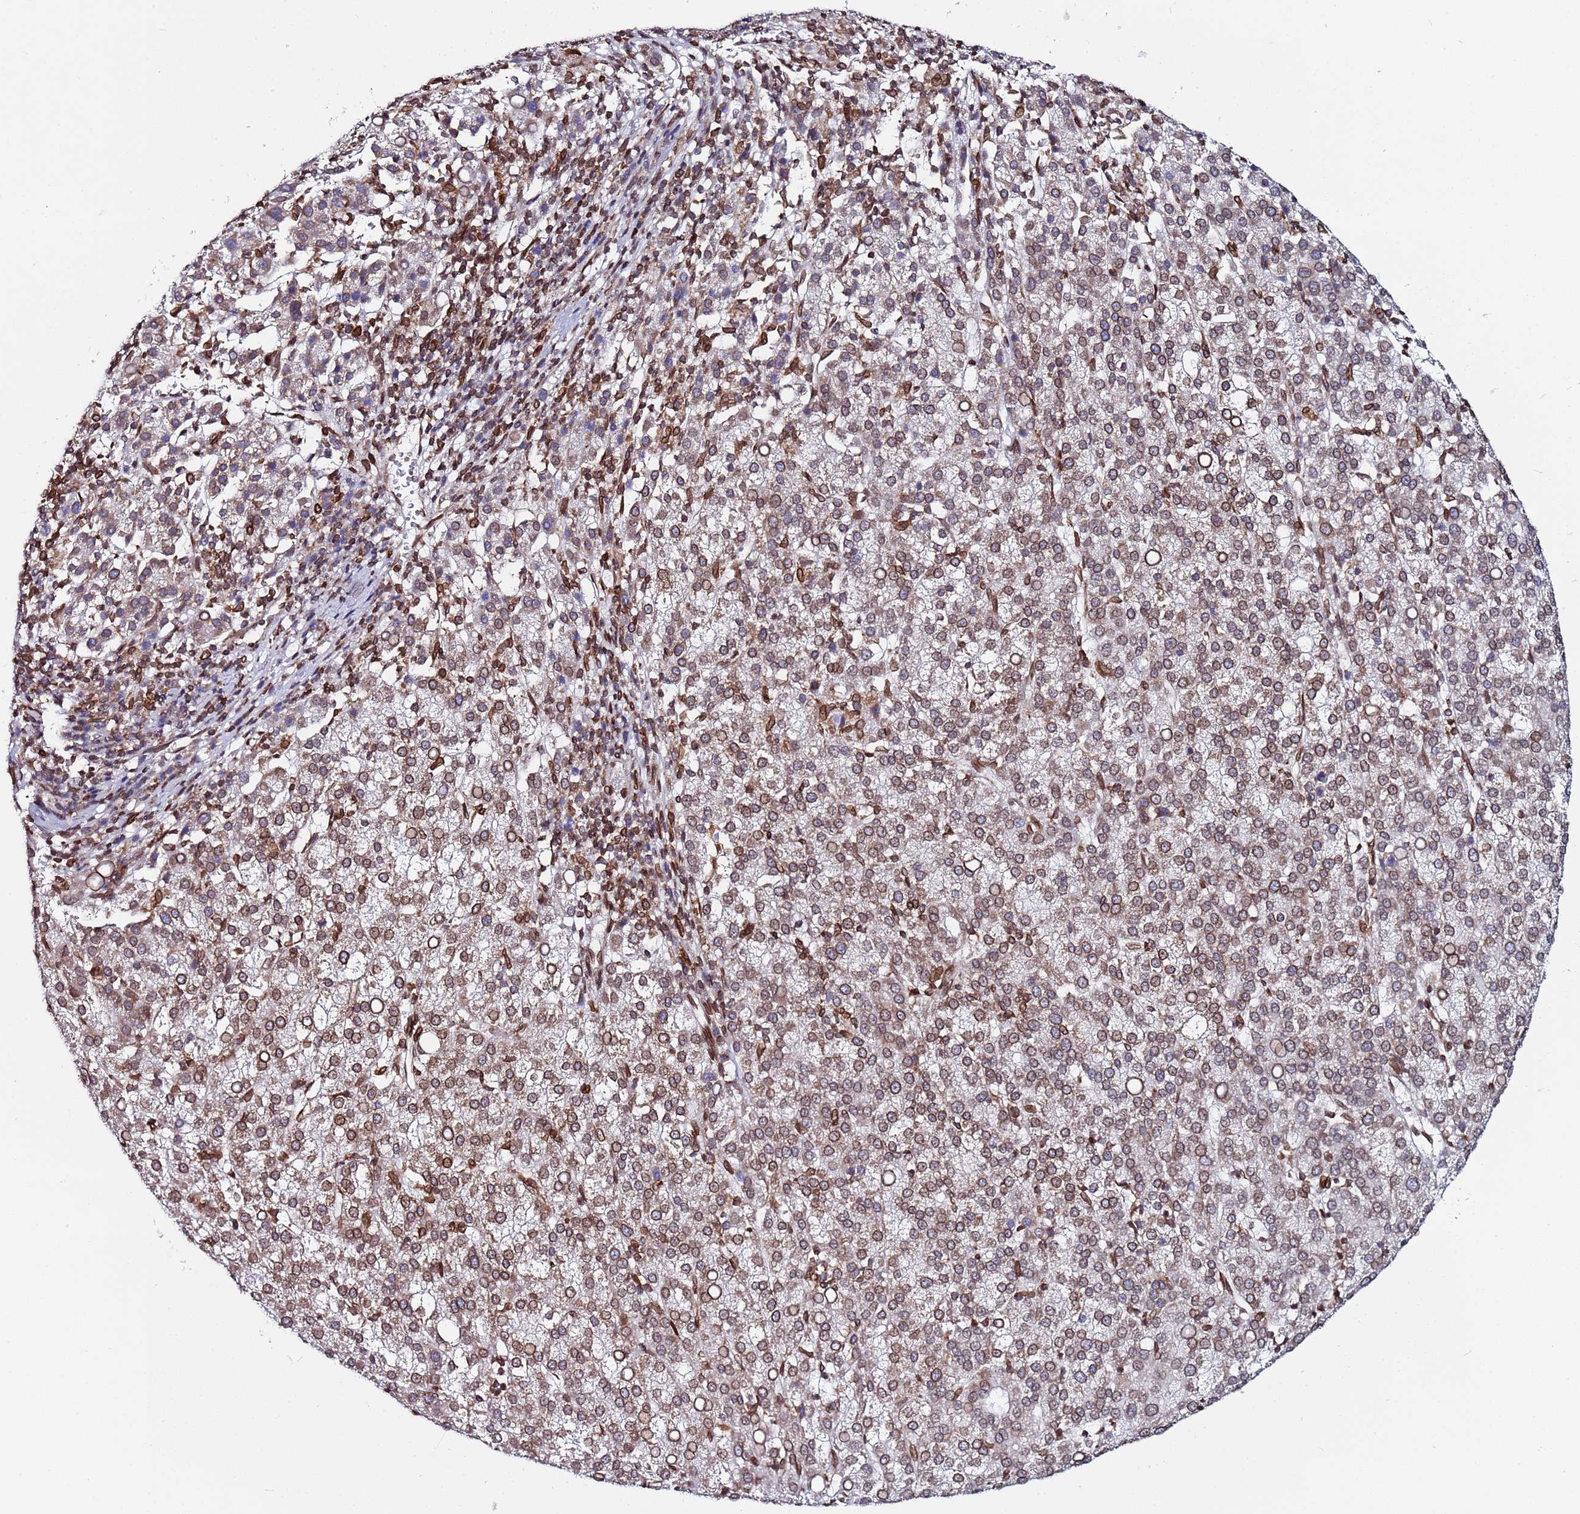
{"staining": {"intensity": "moderate", "quantity": ">75%", "location": "cytoplasmic/membranous,nuclear"}, "tissue": "liver cancer", "cell_type": "Tumor cells", "image_type": "cancer", "snomed": [{"axis": "morphology", "description": "Carcinoma, Hepatocellular, NOS"}, {"axis": "topography", "description": "Liver"}], "caption": "Liver cancer (hepatocellular carcinoma) stained with IHC shows moderate cytoplasmic/membranous and nuclear staining in about >75% of tumor cells.", "gene": "TOR1AIP1", "patient": {"sex": "female", "age": 58}}